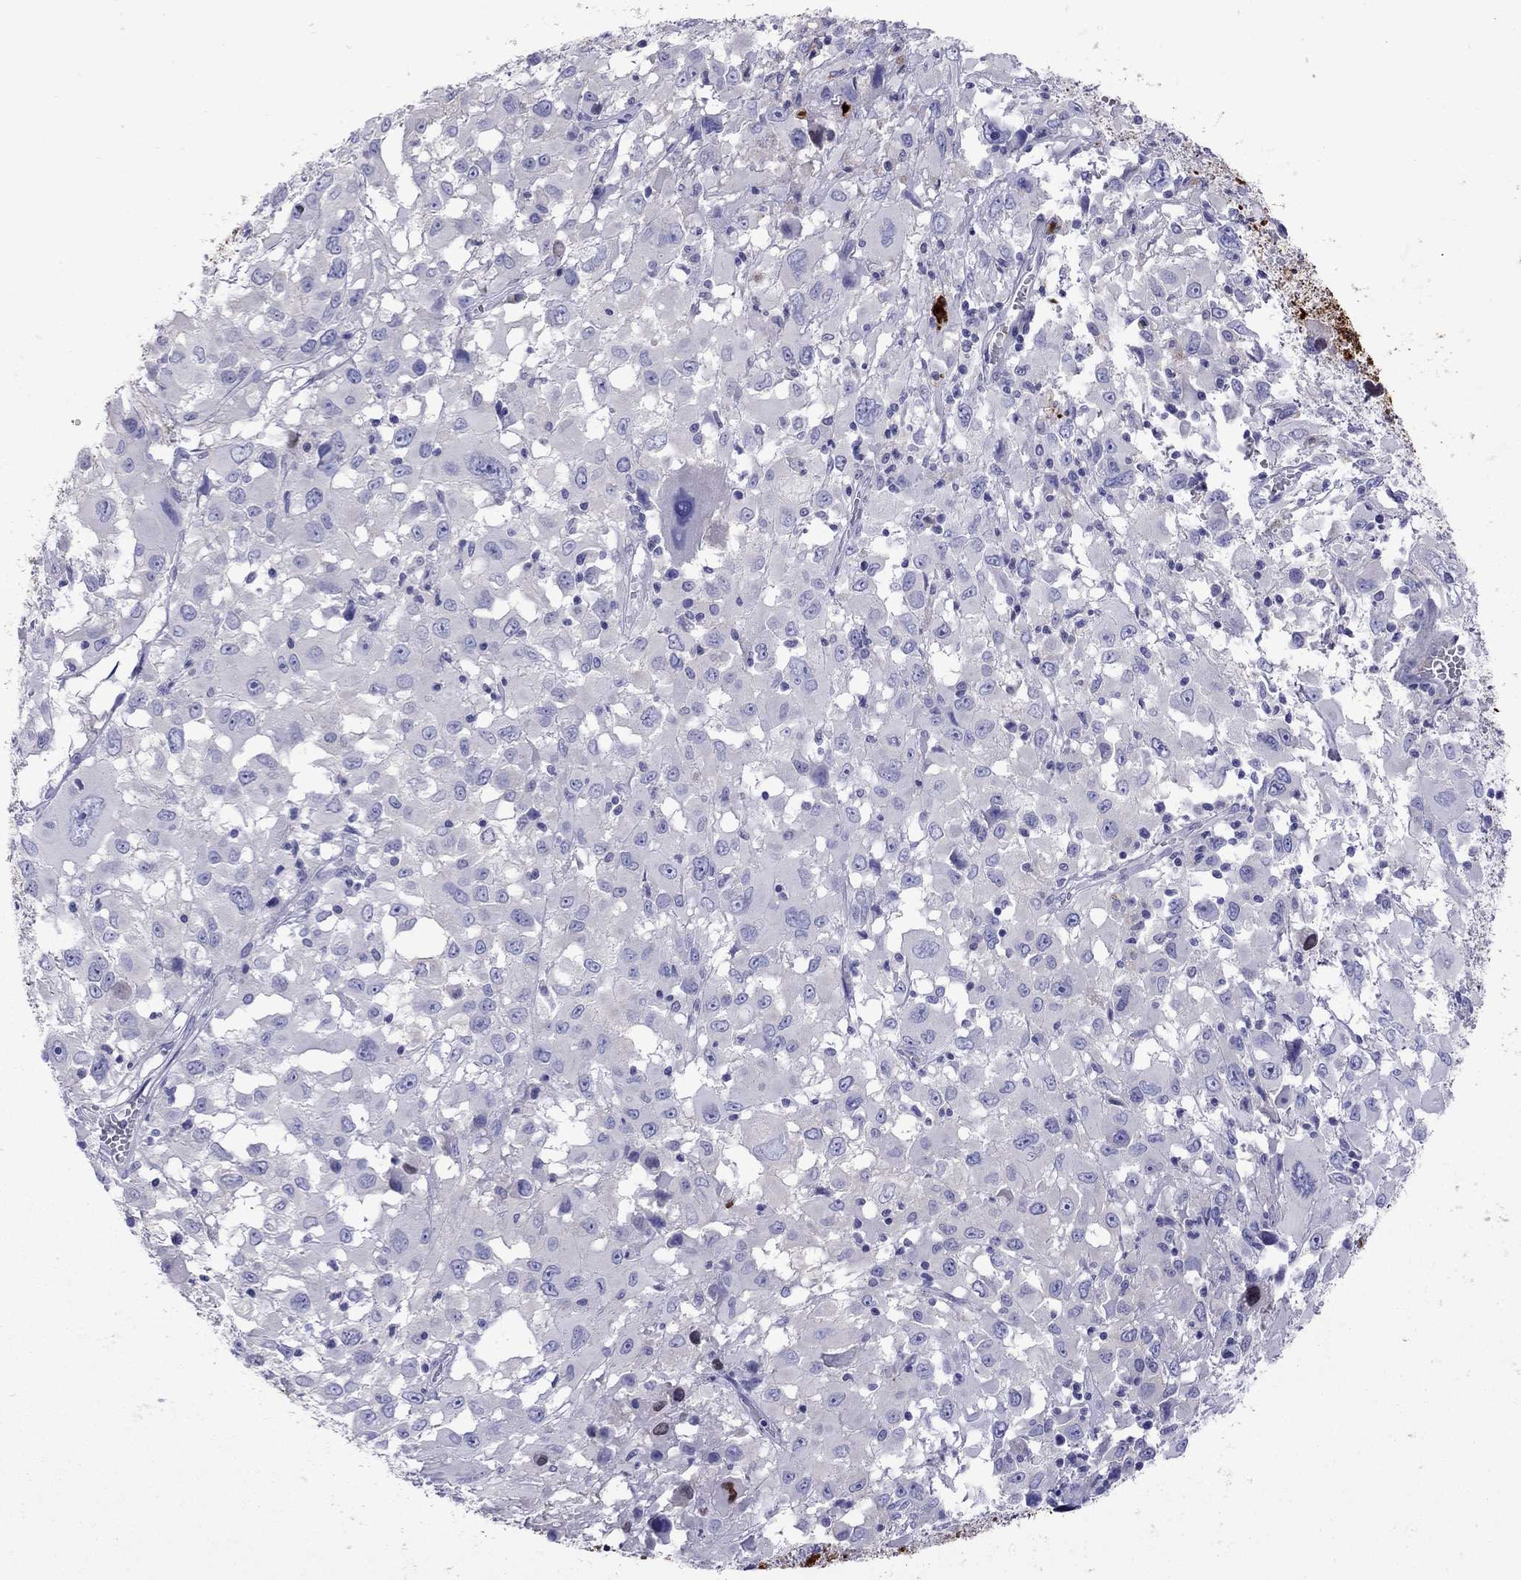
{"staining": {"intensity": "negative", "quantity": "none", "location": "none"}, "tissue": "melanoma", "cell_type": "Tumor cells", "image_type": "cancer", "snomed": [{"axis": "morphology", "description": "Malignant melanoma, Metastatic site"}, {"axis": "topography", "description": "Soft tissue"}], "caption": "This is an immunohistochemistry (IHC) image of human malignant melanoma (metastatic site). There is no staining in tumor cells.", "gene": "SERPINA3", "patient": {"sex": "male", "age": 50}}